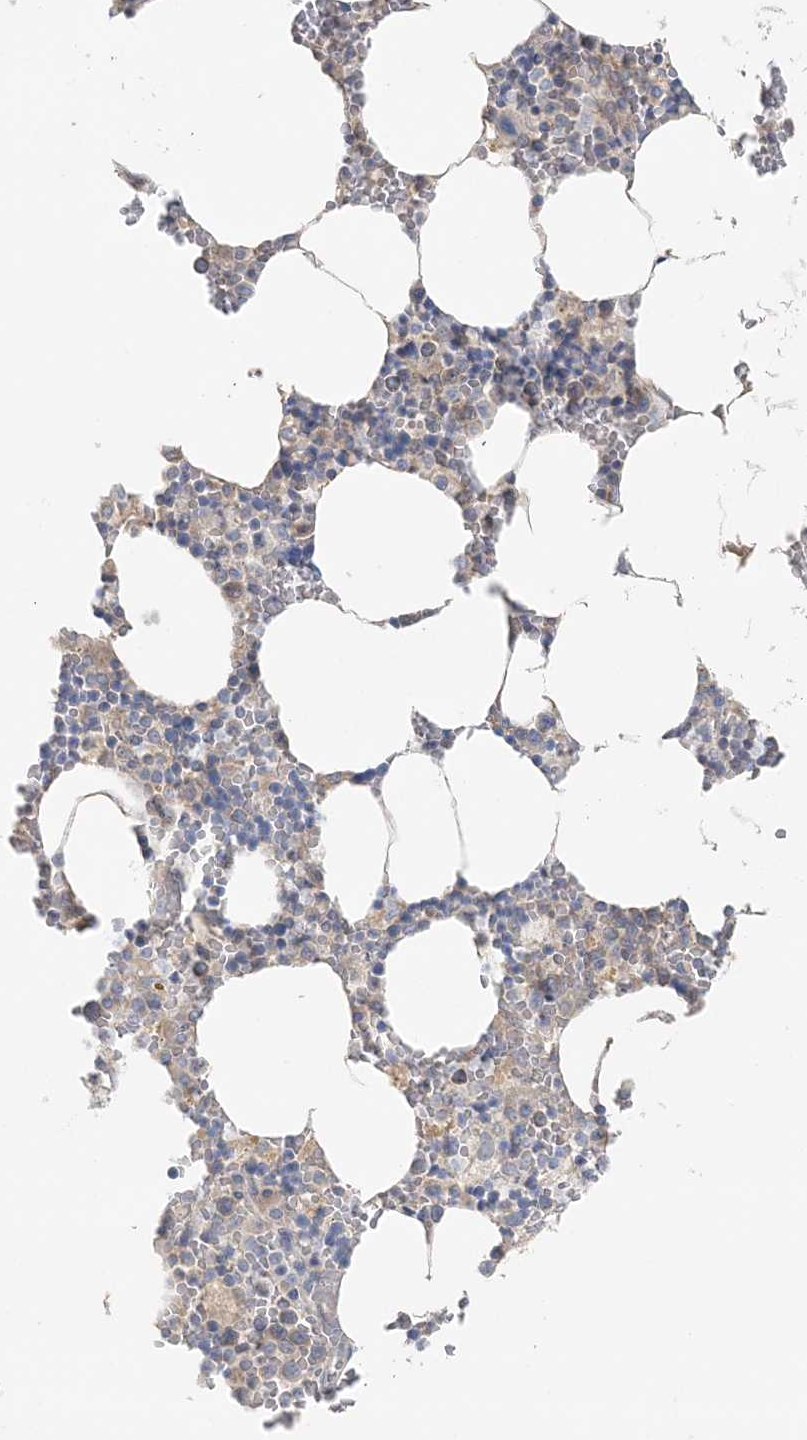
{"staining": {"intensity": "weak", "quantity": "<25%", "location": "cytoplasmic/membranous"}, "tissue": "bone marrow", "cell_type": "Hematopoietic cells", "image_type": "normal", "snomed": [{"axis": "morphology", "description": "Normal tissue, NOS"}, {"axis": "topography", "description": "Bone marrow"}], "caption": "A micrograph of bone marrow stained for a protein demonstrates no brown staining in hematopoietic cells.", "gene": "TBC1D5", "patient": {"sex": "male", "age": 70}}